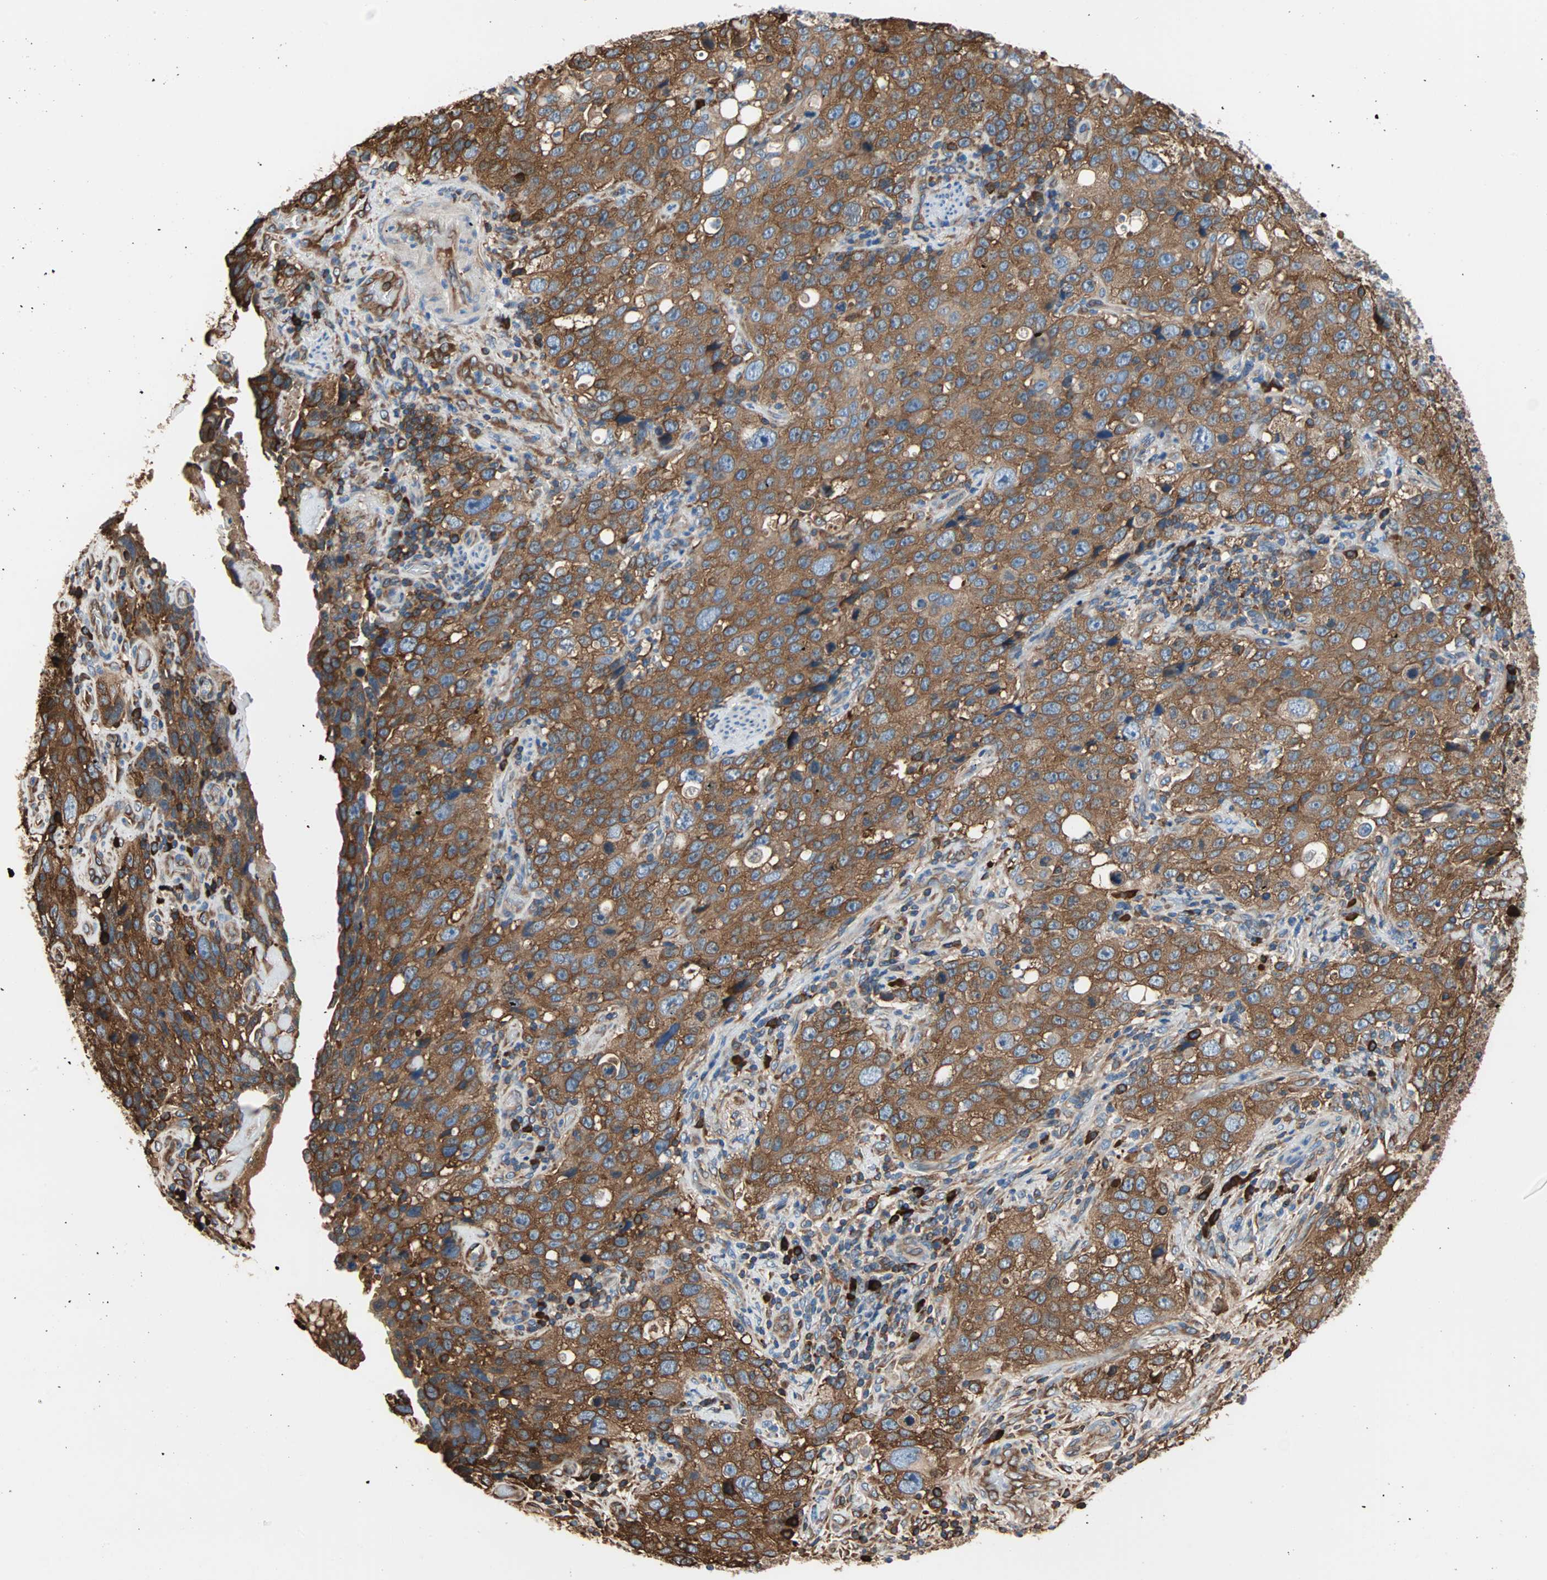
{"staining": {"intensity": "moderate", "quantity": ">75%", "location": "cytoplasmic/membranous"}, "tissue": "stomach cancer", "cell_type": "Tumor cells", "image_type": "cancer", "snomed": [{"axis": "morphology", "description": "Normal tissue, NOS"}, {"axis": "morphology", "description": "Adenocarcinoma, NOS"}, {"axis": "topography", "description": "Stomach"}], "caption": "Human stomach cancer stained with a protein marker demonstrates moderate staining in tumor cells.", "gene": "EEF2", "patient": {"sex": "male", "age": 48}}